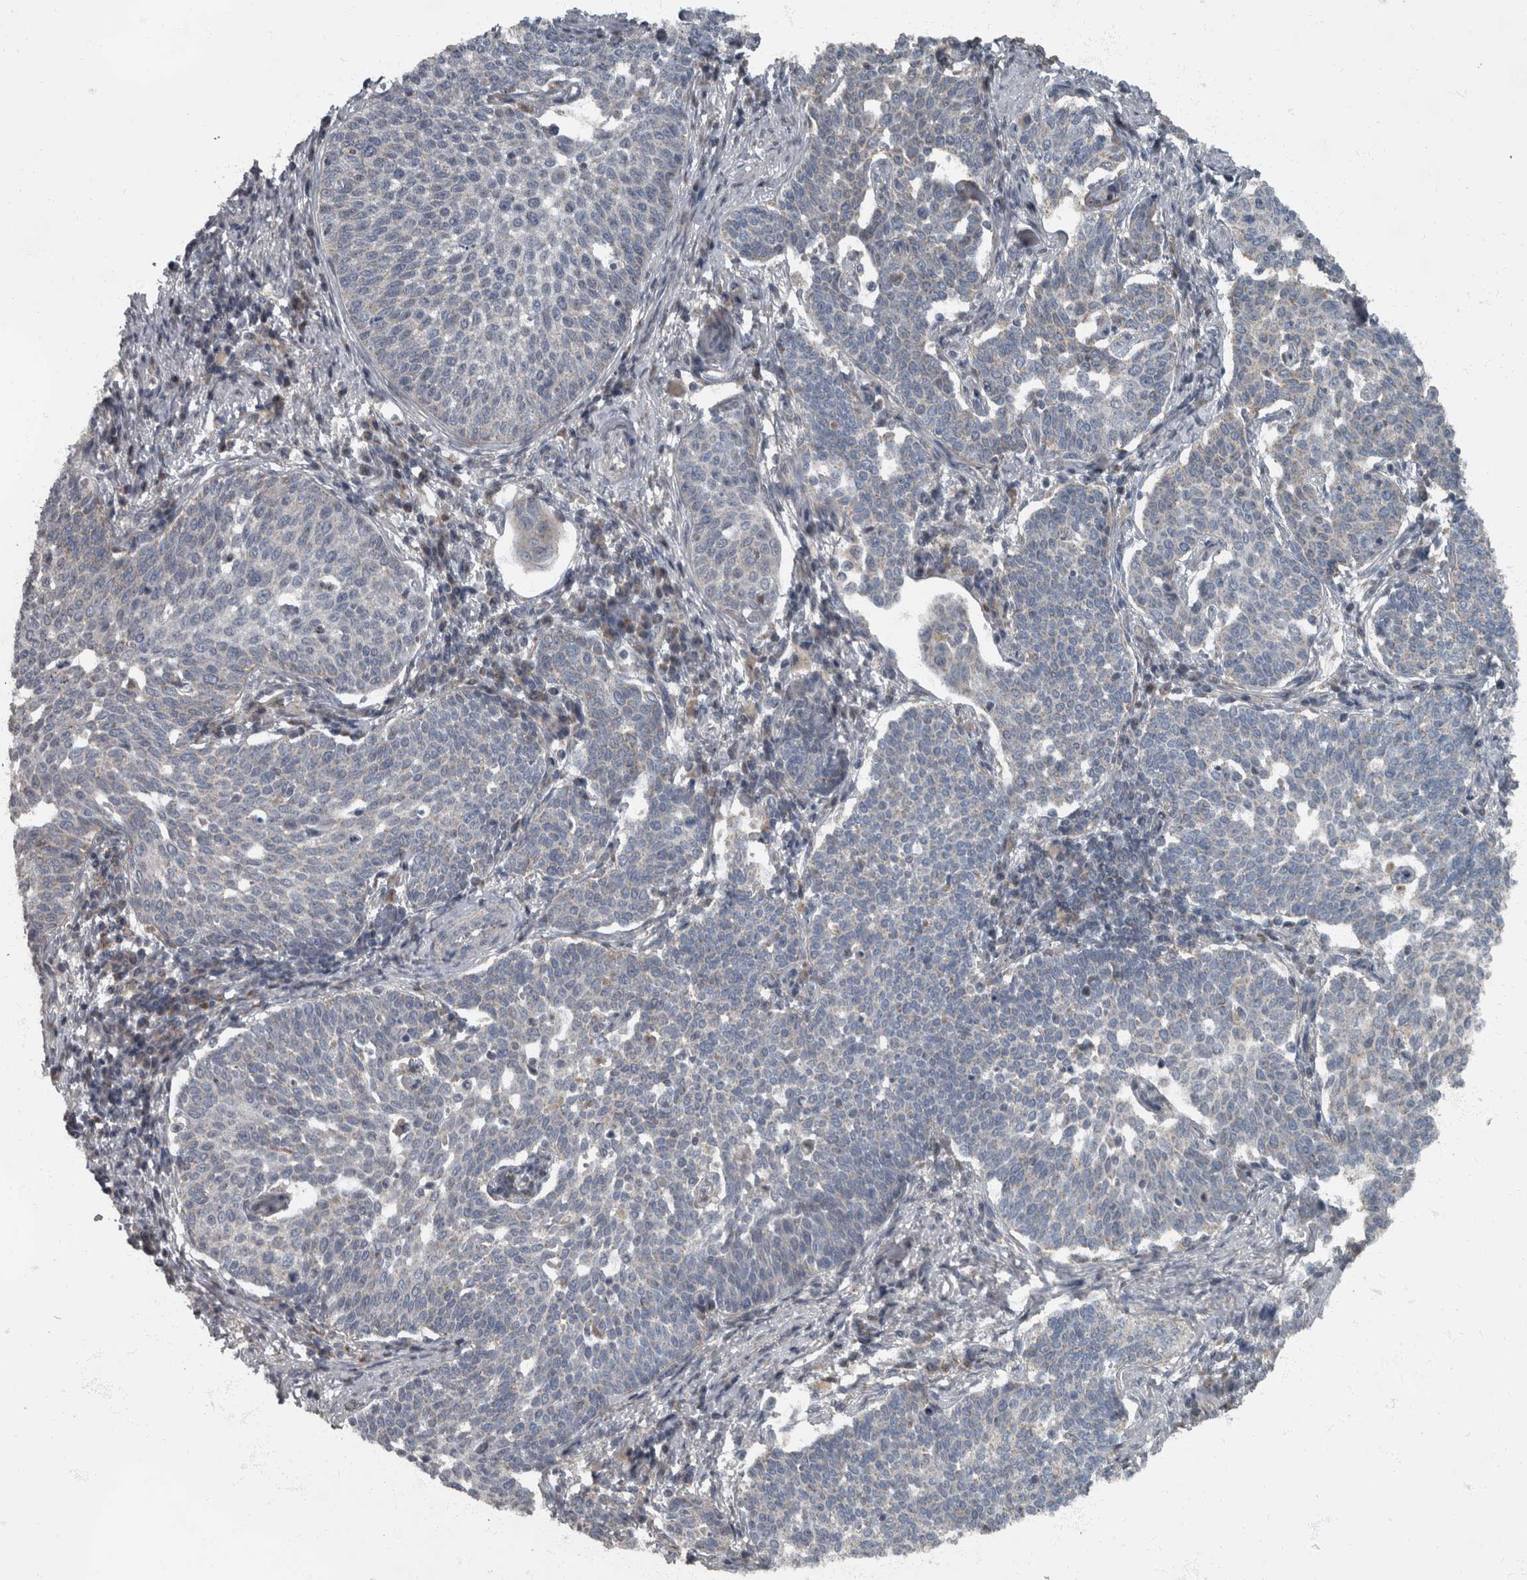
{"staining": {"intensity": "negative", "quantity": "none", "location": "none"}, "tissue": "cervical cancer", "cell_type": "Tumor cells", "image_type": "cancer", "snomed": [{"axis": "morphology", "description": "Squamous cell carcinoma, NOS"}, {"axis": "topography", "description": "Cervix"}], "caption": "Immunohistochemical staining of human cervical cancer exhibits no significant staining in tumor cells.", "gene": "RABGGTB", "patient": {"sex": "female", "age": 34}}